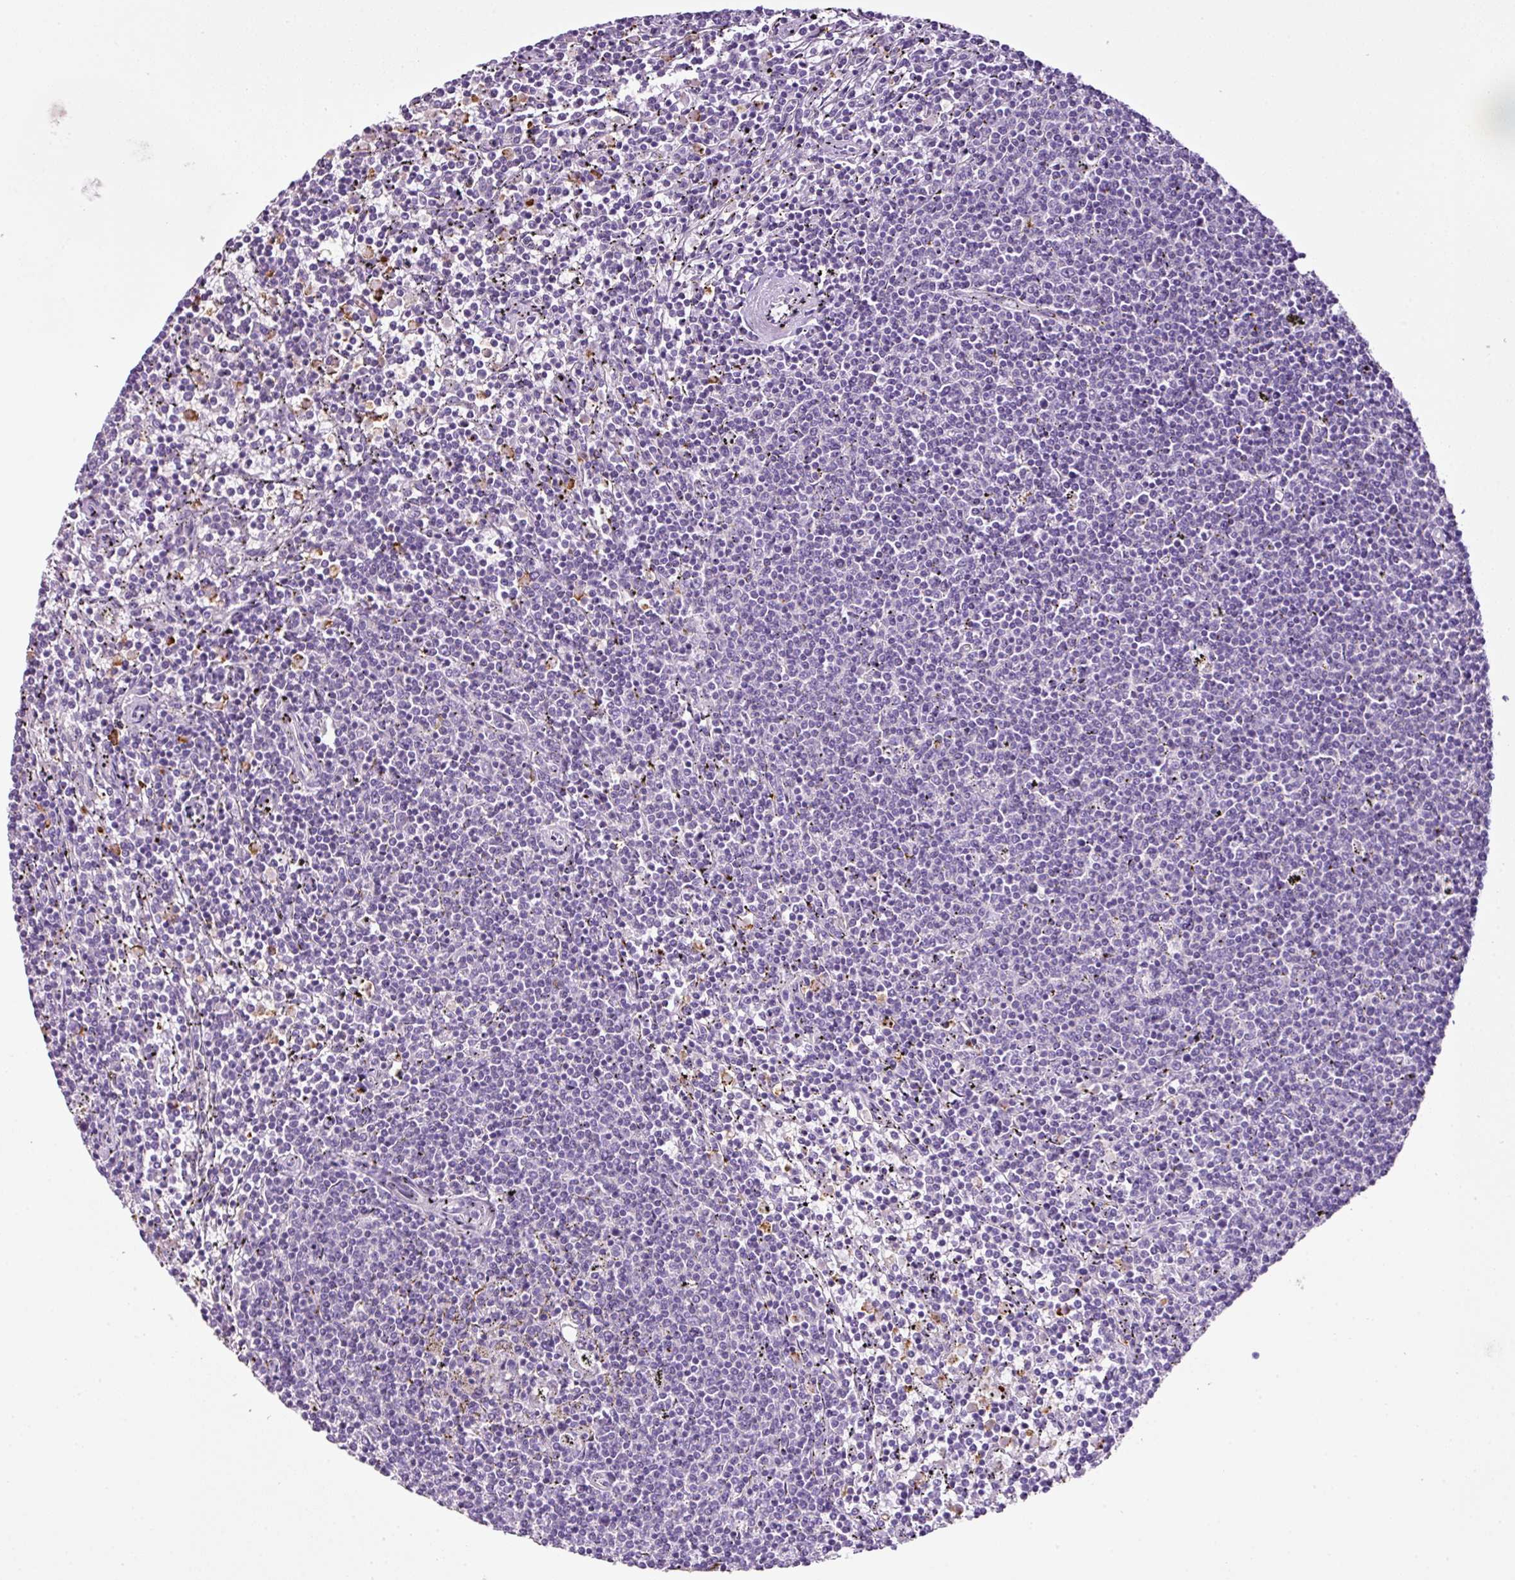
{"staining": {"intensity": "negative", "quantity": "none", "location": "none"}, "tissue": "lymphoma", "cell_type": "Tumor cells", "image_type": "cancer", "snomed": [{"axis": "morphology", "description": "Malignant lymphoma, non-Hodgkin's type, Low grade"}, {"axis": "topography", "description": "Spleen"}], "caption": "Immunohistochemistry photomicrograph of neoplastic tissue: human lymphoma stained with DAB (3,3'-diaminobenzidine) exhibits no significant protein expression in tumor cells.", "gene": "HTR3E", "patient": {"sex": "female", "age": 50}}